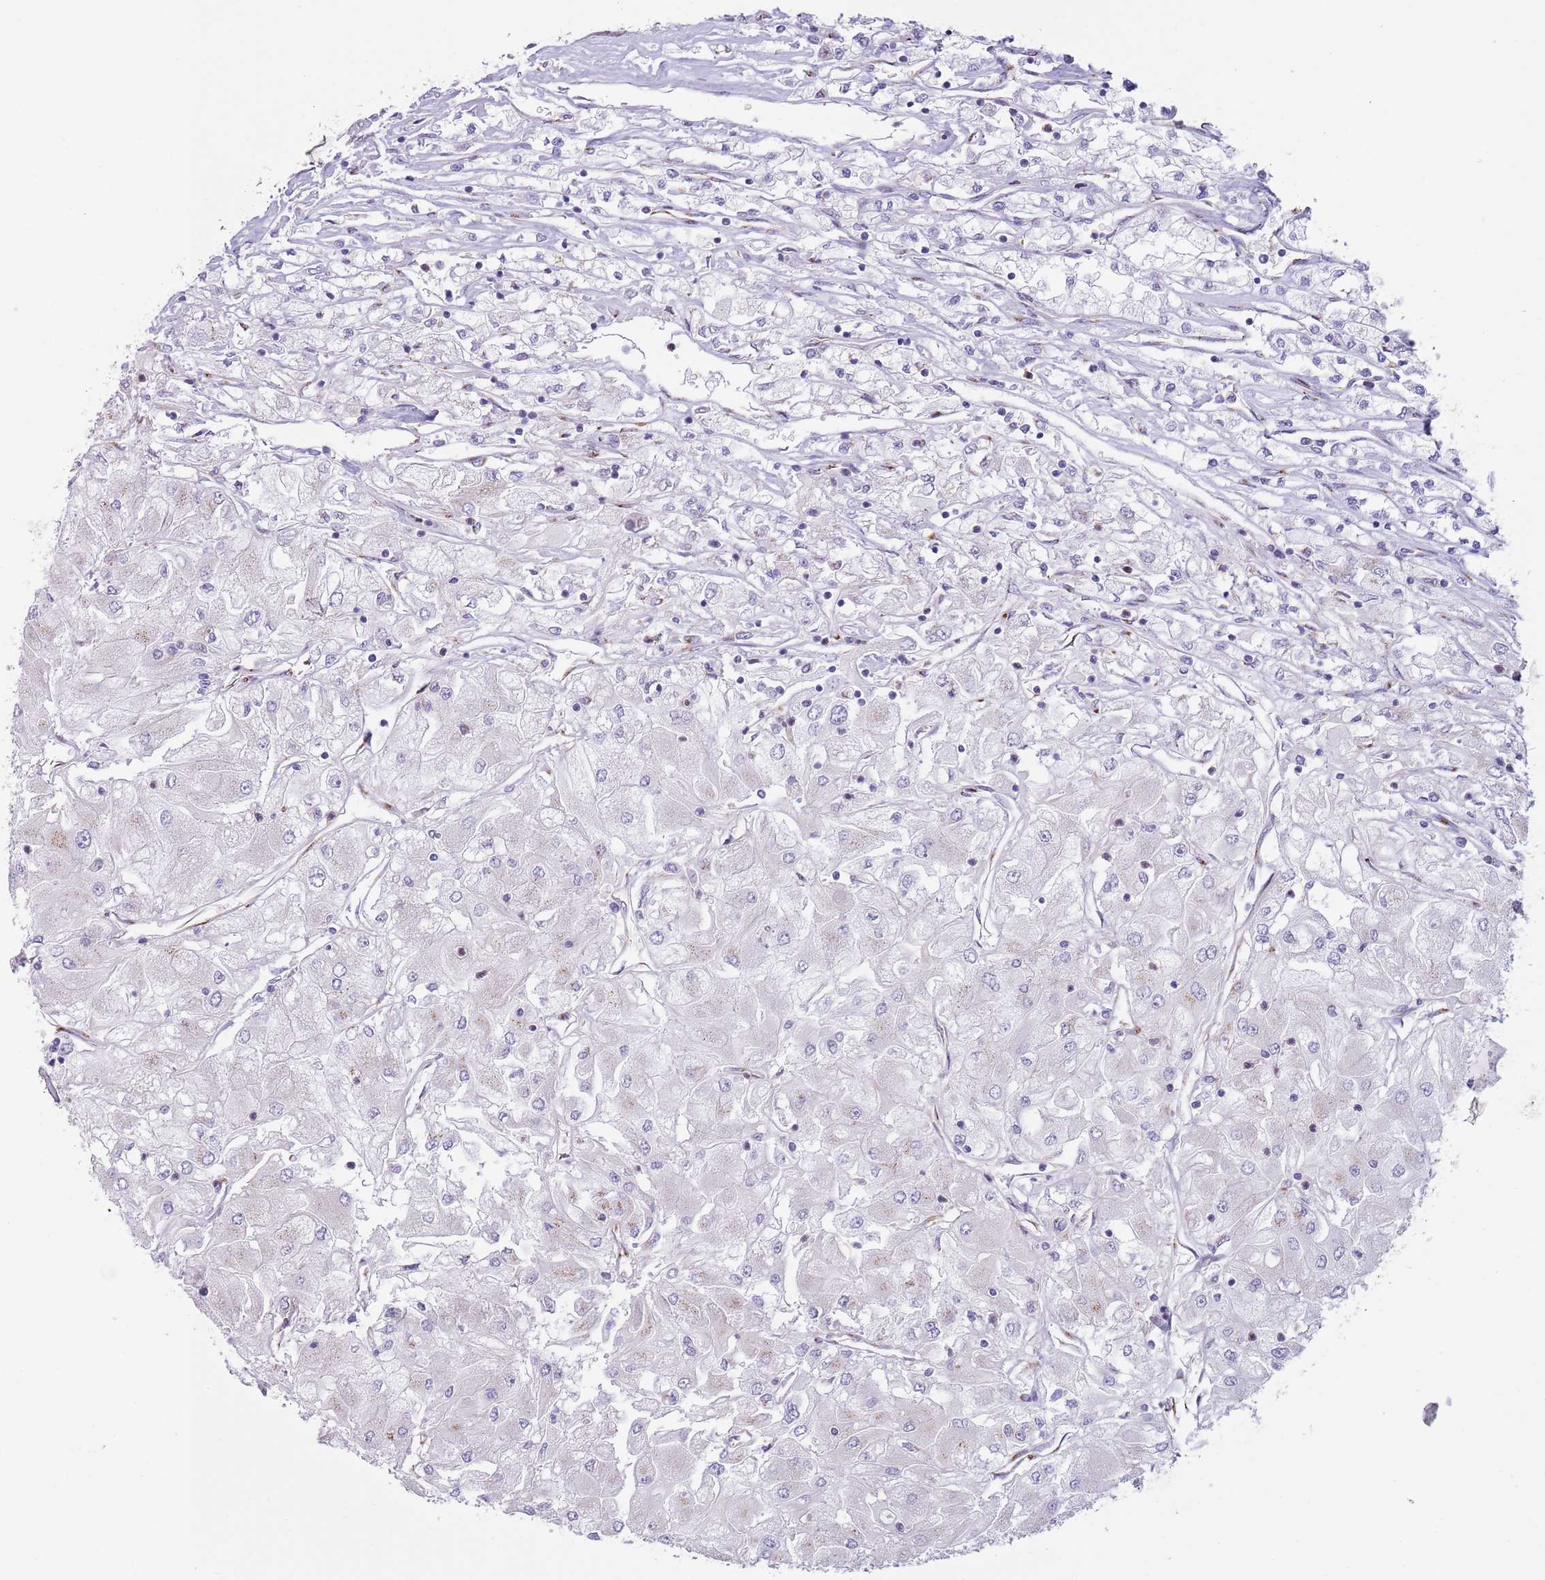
{"staining": {"intensity": "negative", "quantity": "none", "location": "none"}, "tissue": "renal cancer", "cell_type": "Tumor cells", "image_type": "cancer", "snomed": [{"axis": "morphology", "description": "Adenocarcinoma, NOS"}, {"axis": "topography", "description": "Kidney"}], "caption": "DAB (3,3'-diaminobenzidine) immunohistochemical staining of human adenocarcinoma (renal) demonstrates no significant staining in tumor cells. (DAB (3,3'-diaminobenzidine) IHC visualized using brightfield microscopy, high magnification).", "gene": "C20orf96", "patient": {"sex": "male", "age": 80}}